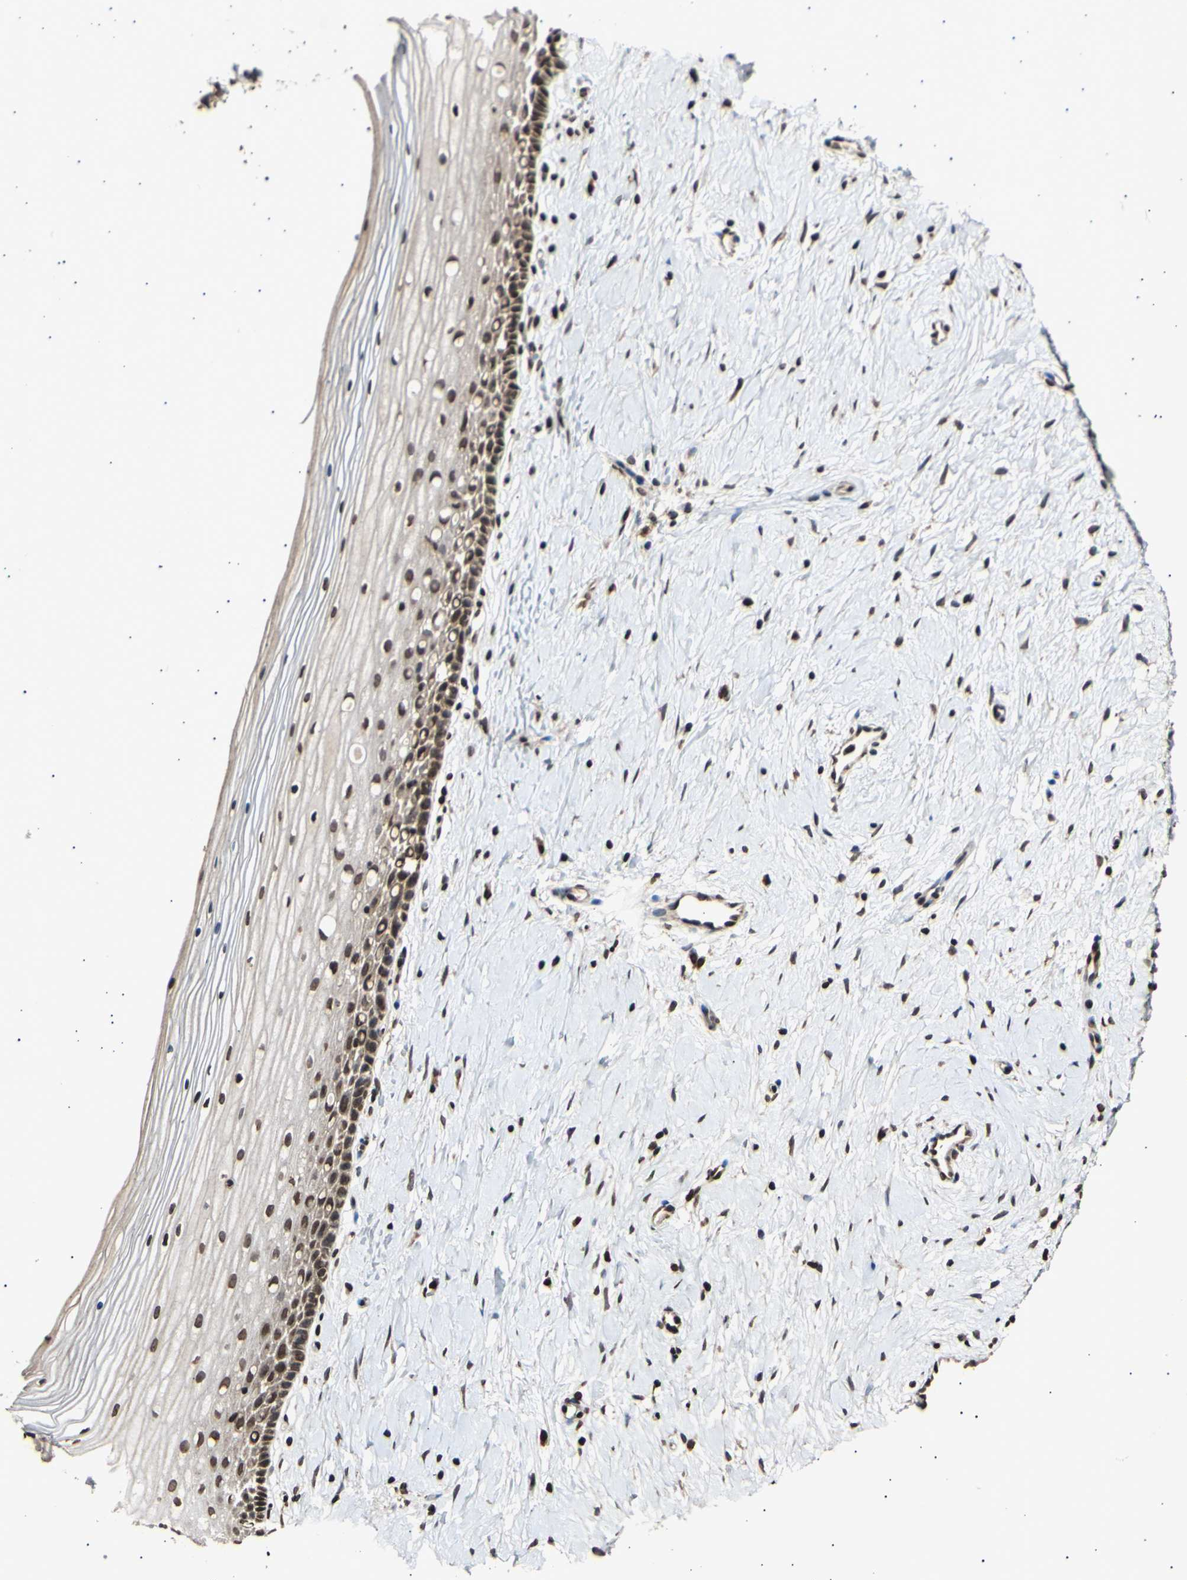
{"staining": {"intensity": "moderate", "quantity": ">75%", "location": "cytoplasmic/membranous,nuclear"}, "tissue": "cervix", "cell_type": "Glandular cells", "image_type": "normal", "snomed": [{"axis": "morphology", "description": "Normal tissue, NOS"}, {"axis": "topography", "description": "Cervix"}], "caption": "Protein expression analysis of unremarkable cervix displays moderate cytoplasmic/membranous,nuclear expression in approximately >75% of glandular cells.", "gene": "ANAPC7", "patient": {"sex": "female", "age": 39}}